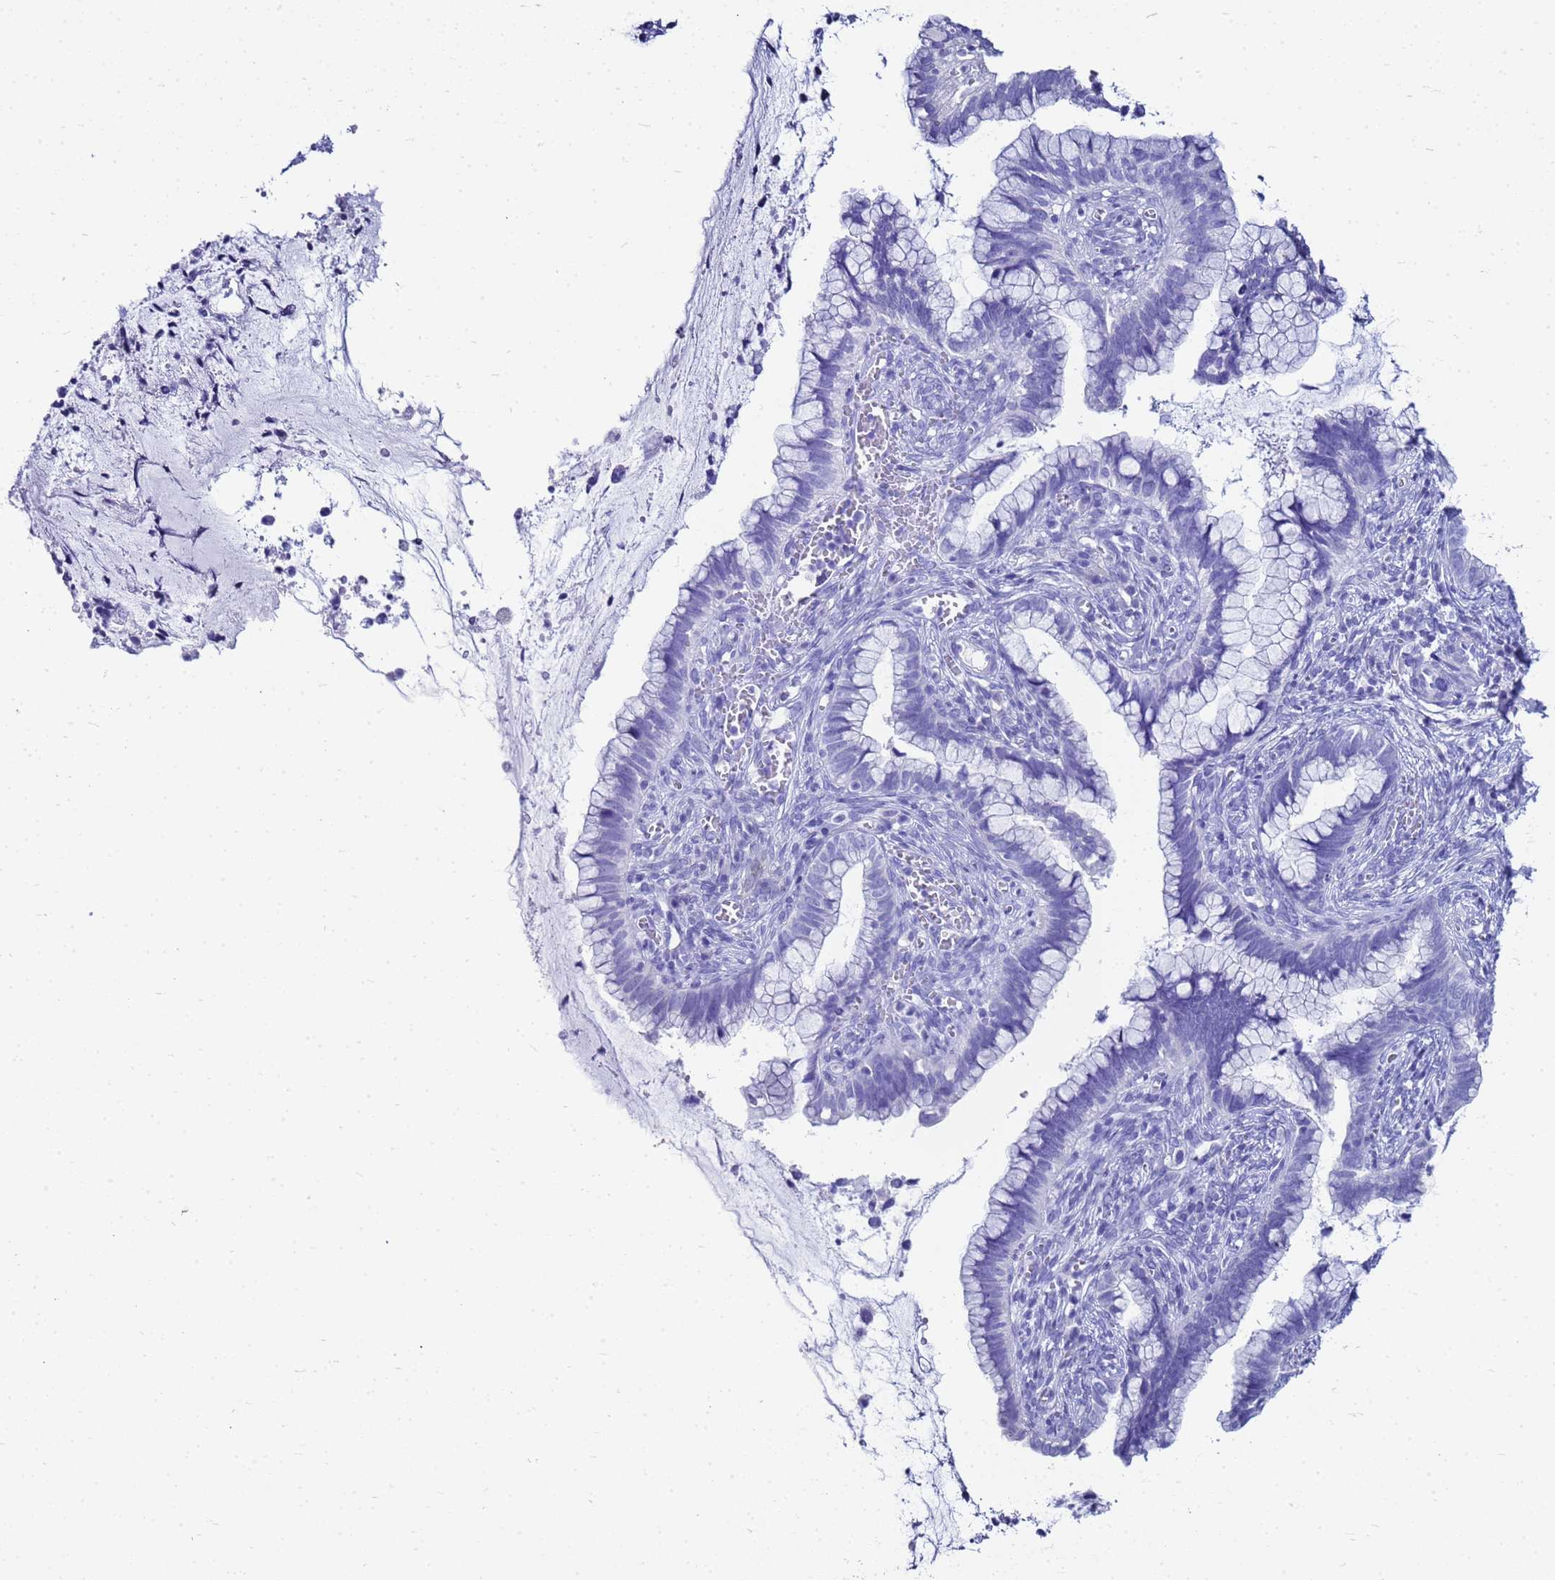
{"staining": {"intensity": "negative", "quantity": "none", "location": "none"}, "tissue": "cervical cancer", "cell_type": "Tumor cells", "image_type": "cancer", "snomed": [{"axis": "morphology", "description": "Adenocarcinoma, NOS"}, {"axis": "topography", "description": "Cervix"}], "caption": "Immunohistochemistry (IHC) histopathology image of neoplastic tissue: cervical cancer stained with DAB (3,3'-diaminobenzidine) shows no significant protein positivity in tumor cells.", "gene": "CKB", "patient": {"sex": "female", "age": 44}}